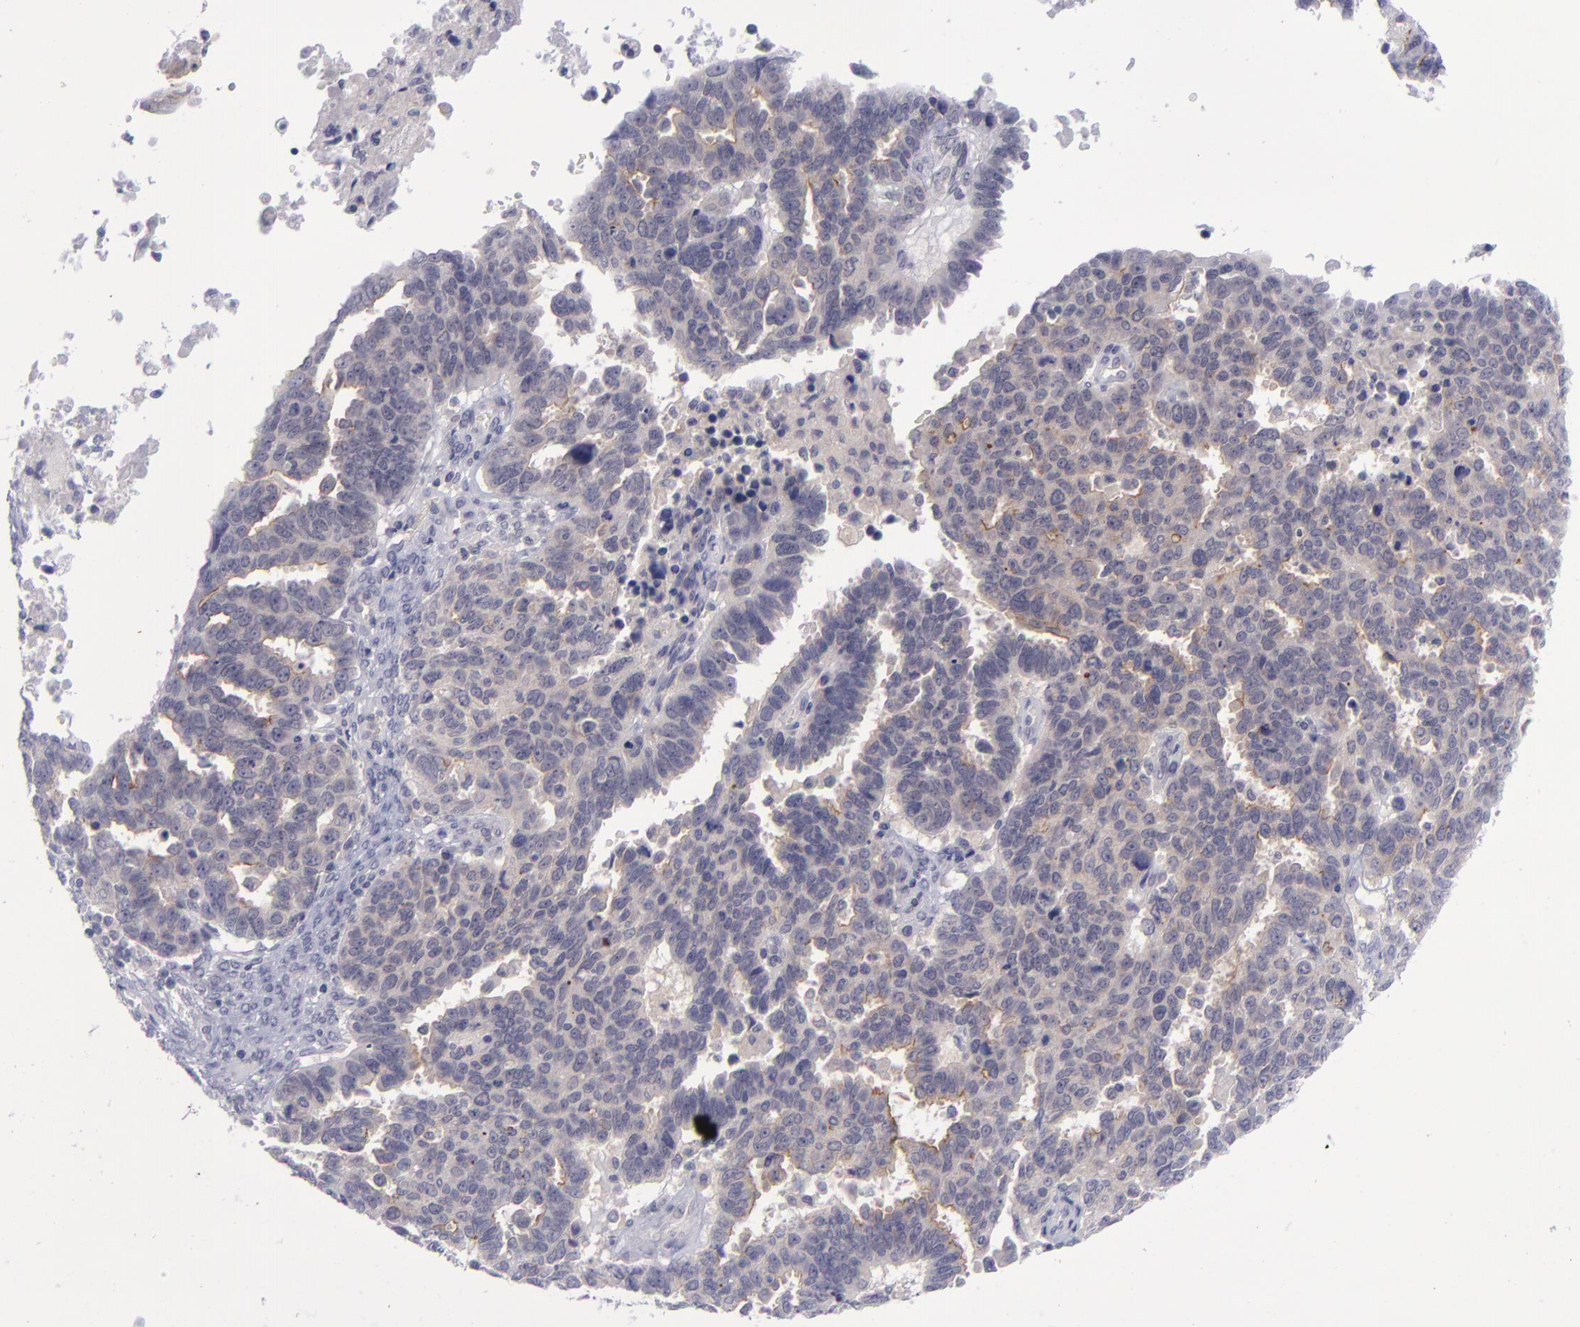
{"staining": {"intensity": "weak", "quantity": "25%-75%", "location": "cytoplasmic/membranous"}, "tissue": "ovarian cancer", "cell_type": "Tumor cells", "image_type": "cancer", "snomed": [{"axis": "morphology", "description": "Carcinoma, endometroid"}, {"axis": "morphology", "description": "Cystadenocarcinoma, serous, NOS"}, {"axis": "topography", "description": "Ovary"}], "caption": "A micrograph of human ovarian endometroid carcinoma stained for a protein demonstrates weak cytoplasmic/membranous brown staining in tumor cells. Using DAB (brown) and hematoxylin (blue) stains, captured at high magnification using brightfield microscopy.", "gene": "EVPL", "patient": {"sex": "female", "age": 45}}